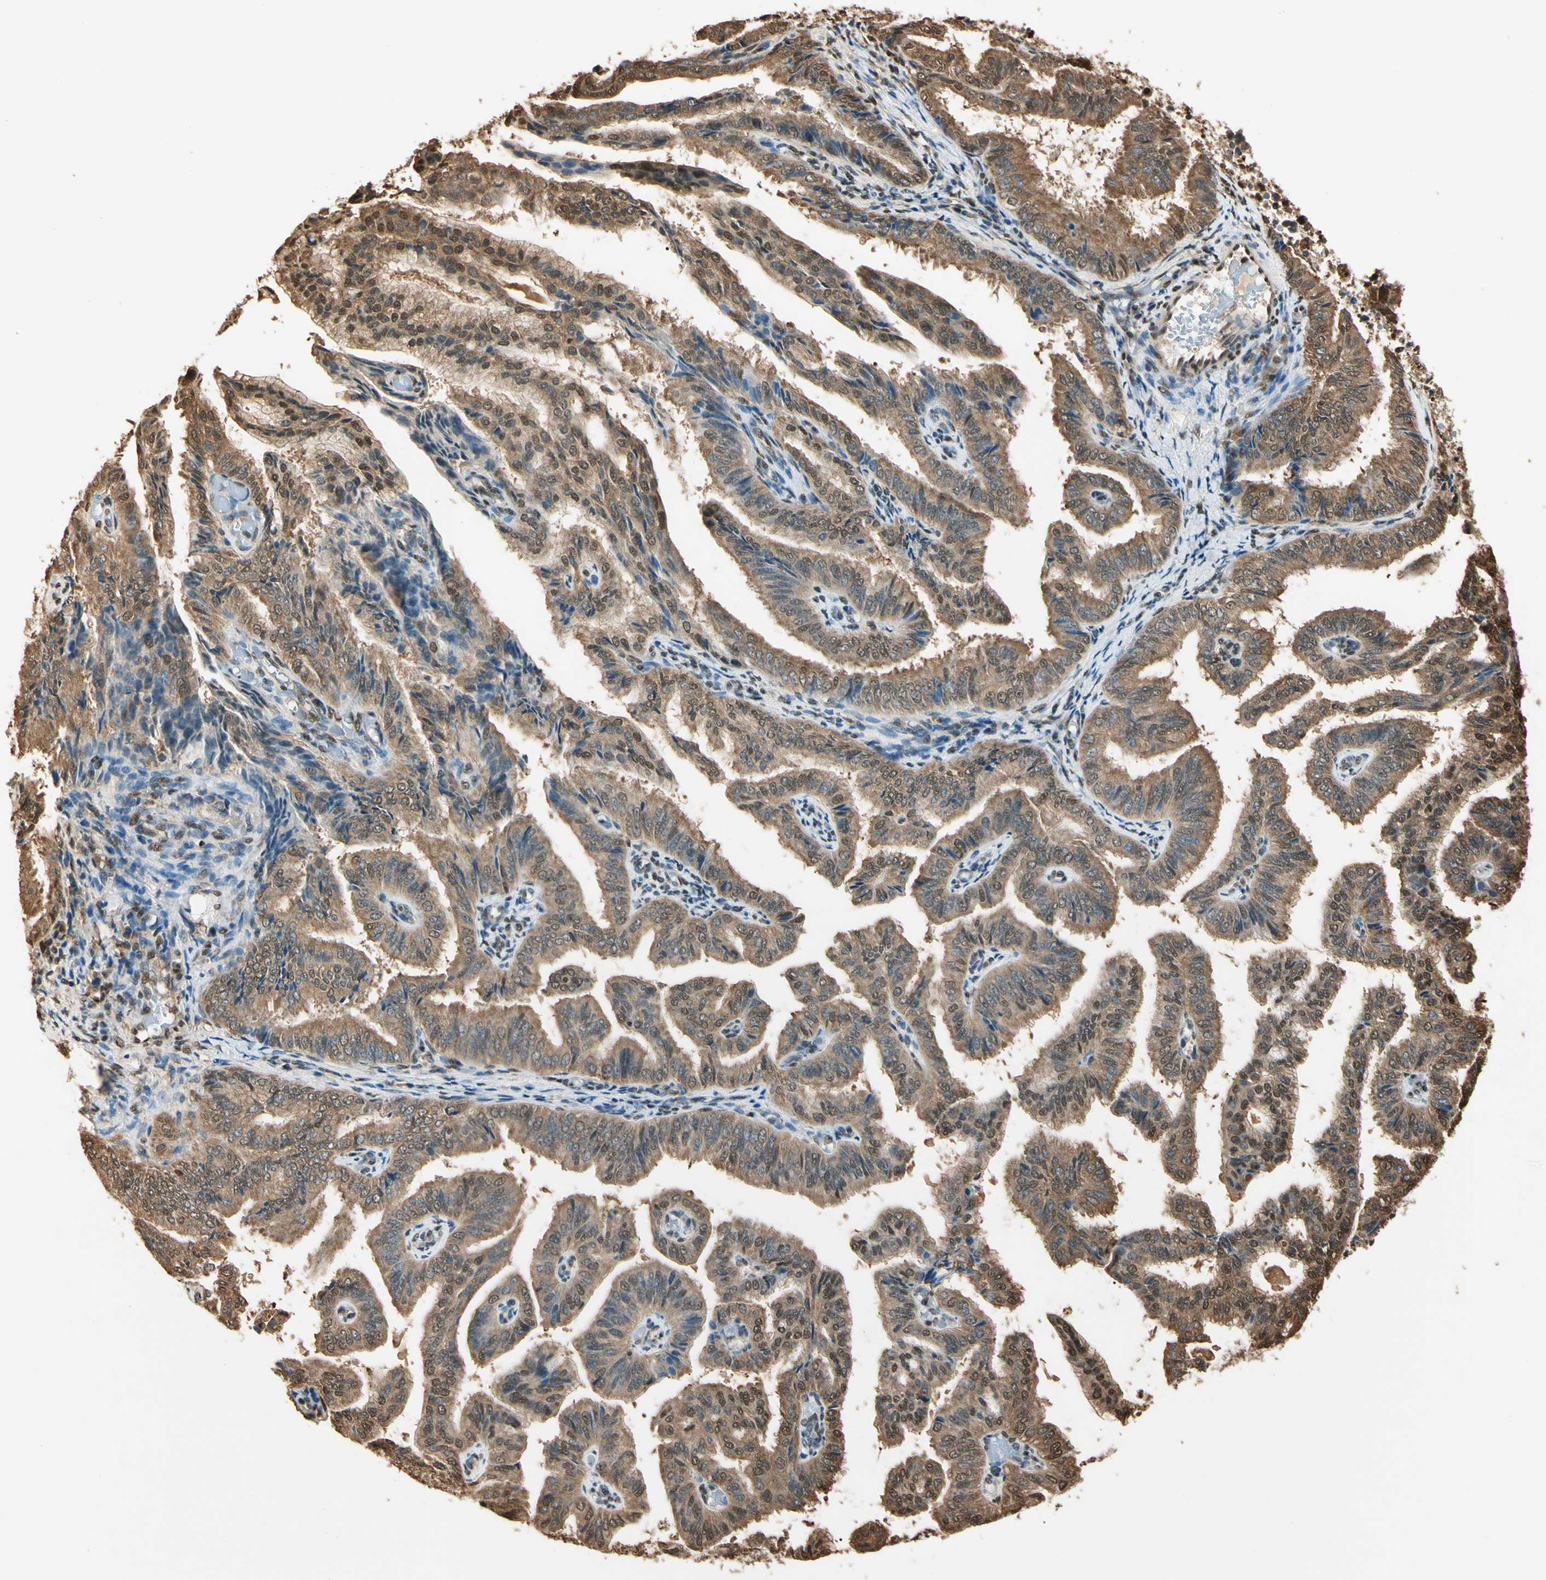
{"staining": {"intensity": "moderate", "quantity": ">75%", "location": "cytoplasmic/membranous,nuclear"}, "tissue": "endometrial cancer", "cell_type": "Tumor cells", "image_type": "cancer", "snomed": [{"axis": "morphology", "description": "Adenocarcinoma, NOS"}, {"axis": "topography", "description": "Endometrium"}], "caption": "Immunohistochemical staining of human endometrial cancer (adenocarcinoma) displays medium levels of moderate cytoplasmic/membranous and nuclear protein staining in about >75% of tumor cells.", "gene": "PNCK", "patient": {"sex": "female", "age": 58}}